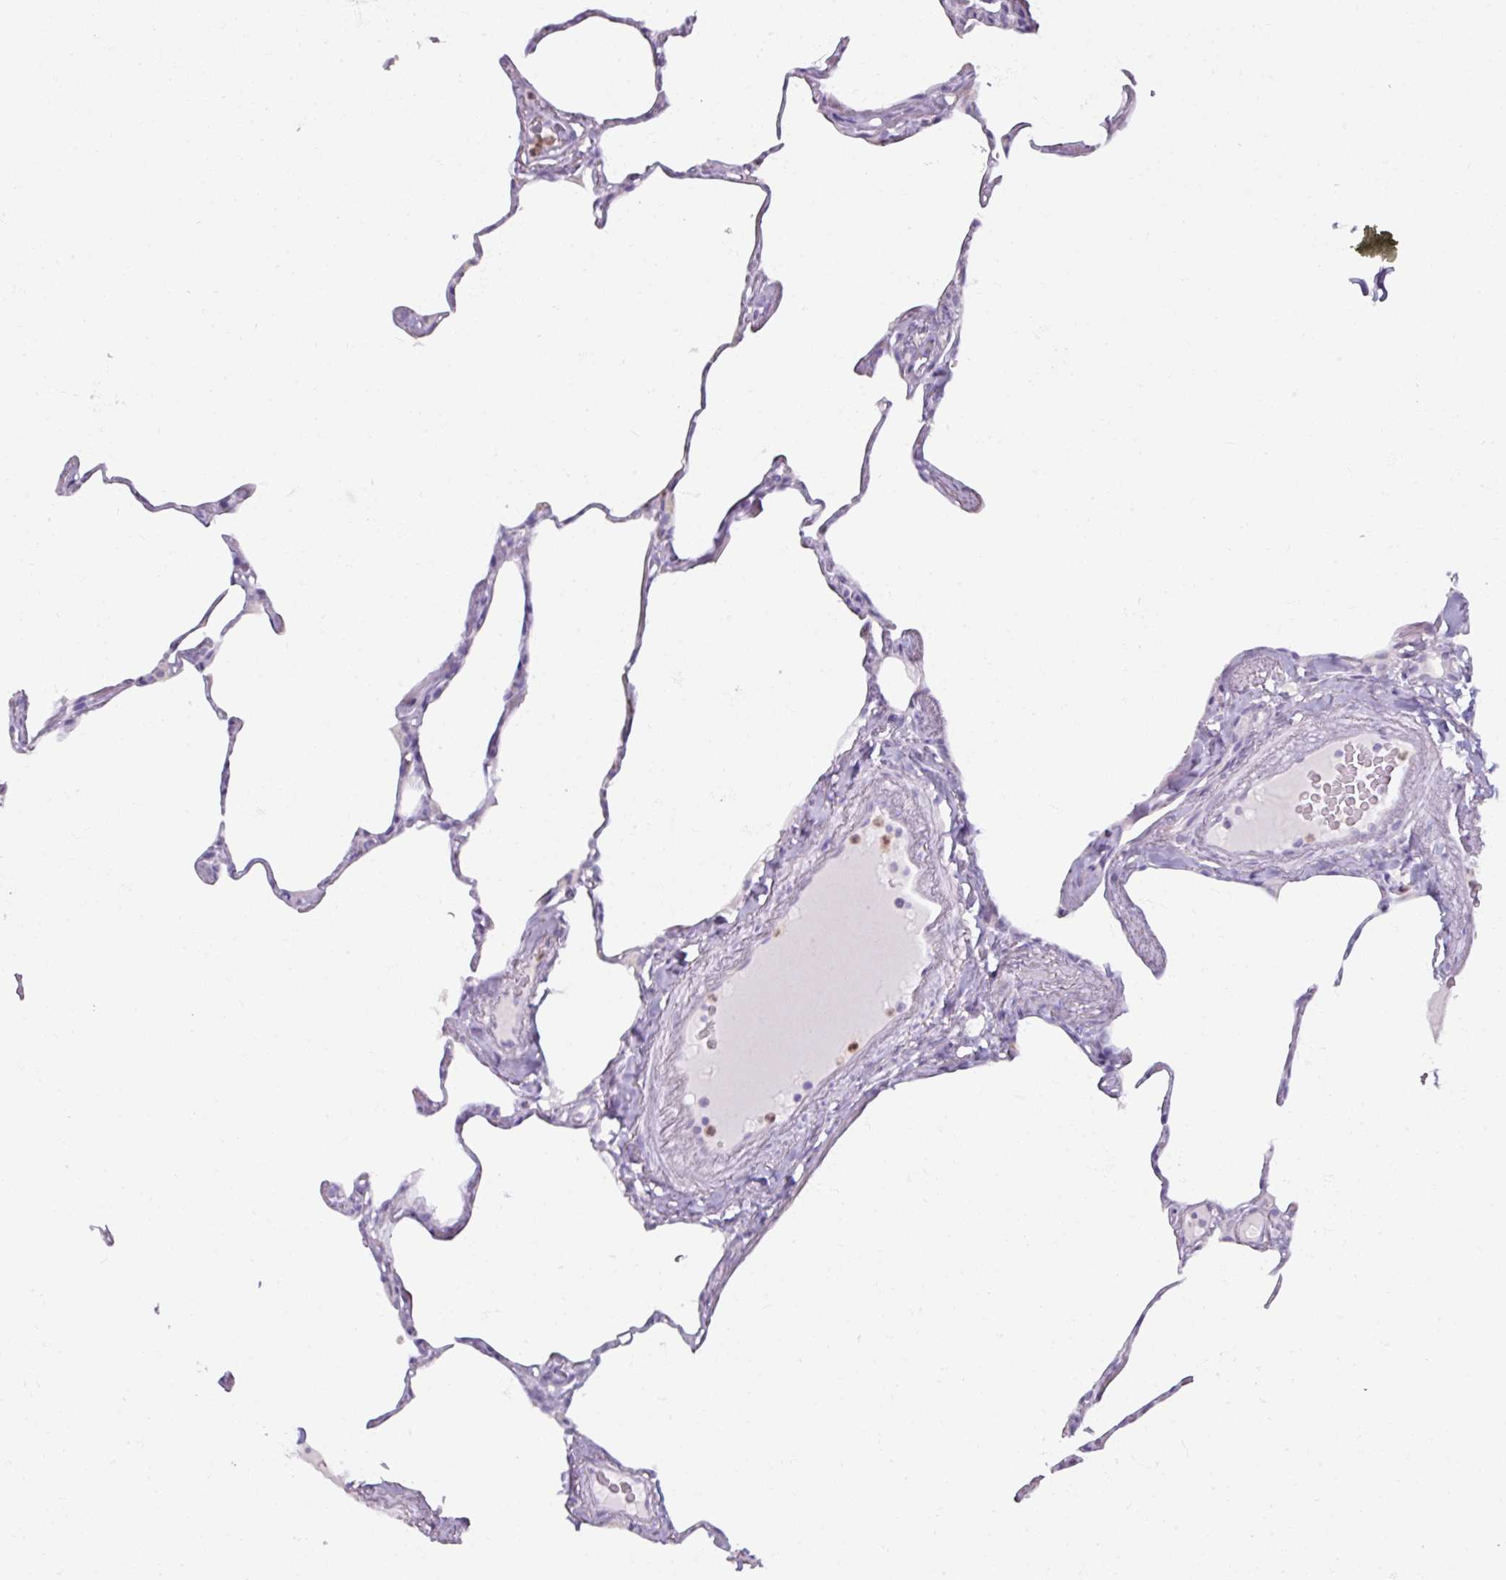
{"staining": {"intensity": "negative", "quantity": "none", "location": "none"}, "tissue": "lung", "cell_type": "Alveolar cells", "image_type": "normal", "snomed": [{"axis": "morphology", "description": "Normal tissue, NOS"}, {"axis": "topography", "description": "Lung"}], "caption": "IHC of normal human lung reveals no positivity in alveolar cells.", "gene": "ARG1", "patient": {"sex": "male", "age": 65}}